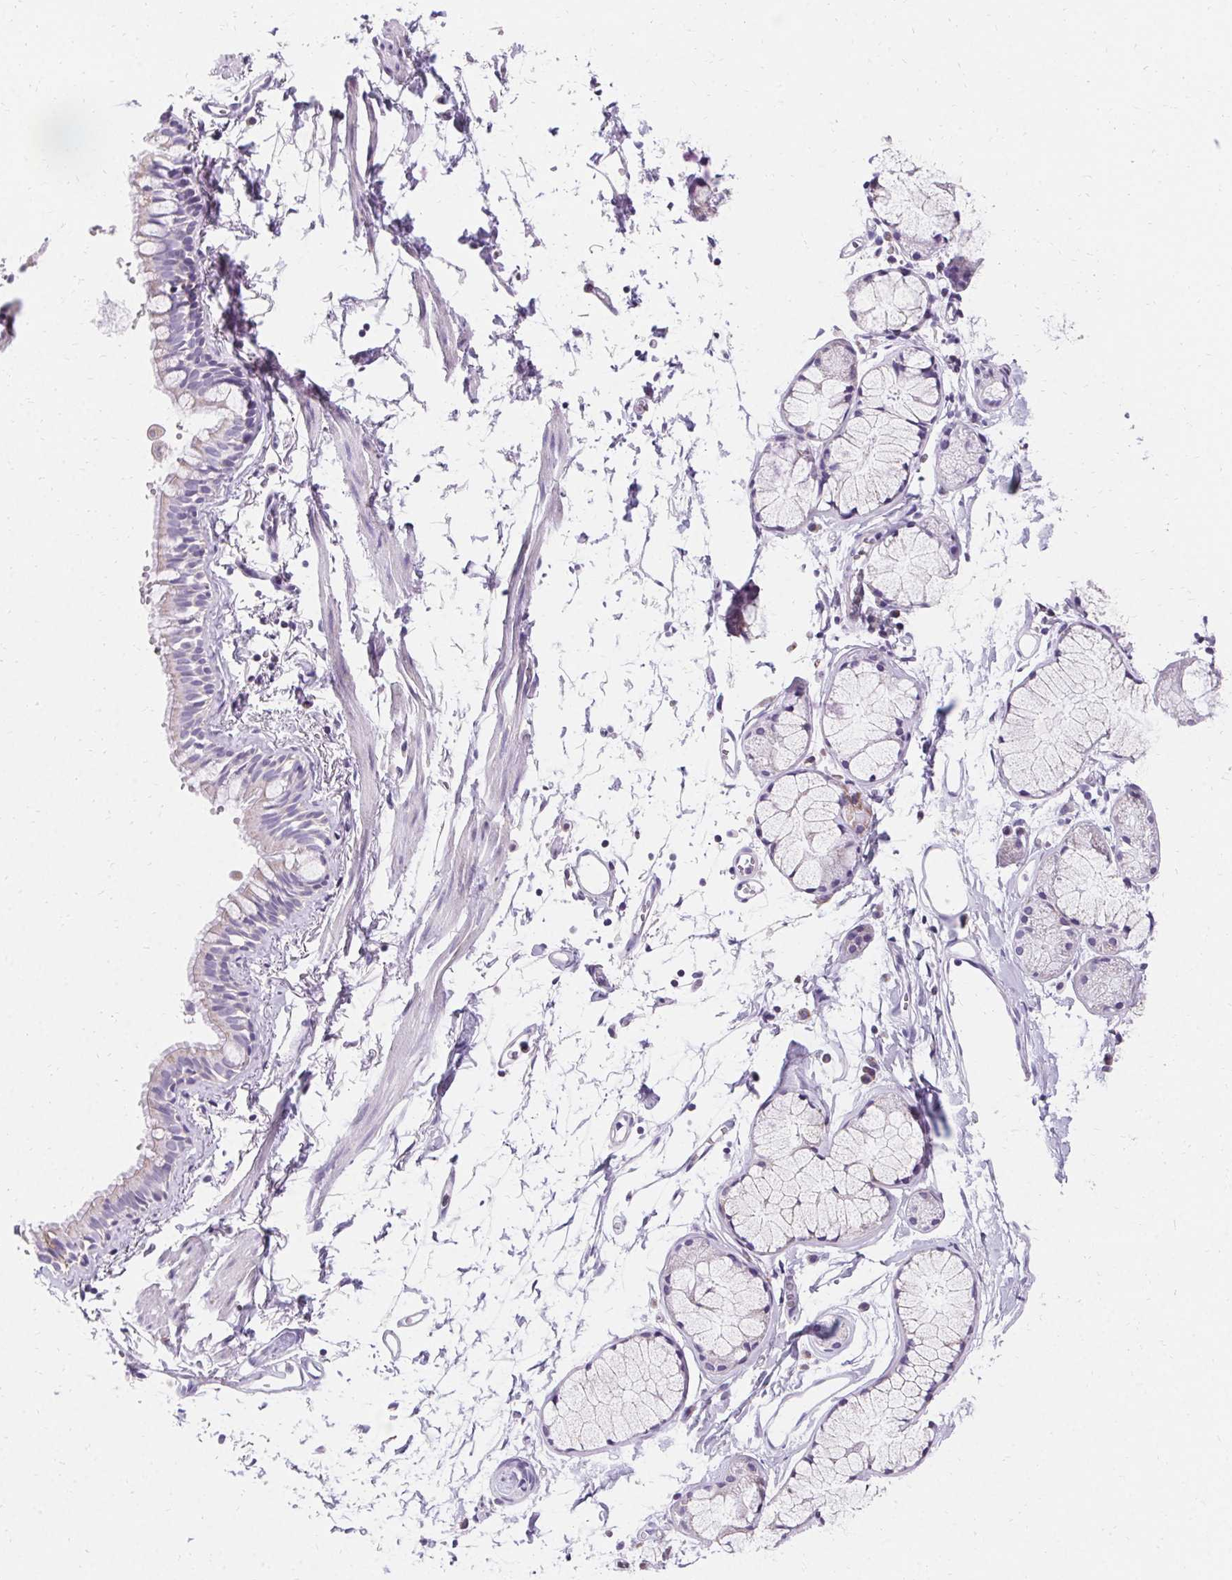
{"staining": {"intensity": "weak", "quantity": "25%-75%", "location": "cytoplasmic/membranous"}, "tissue": "bronchus", "cell_type": "Respiratory epithelial cells", "image_type": "normal", "snomed": [{"axis": "morphology", "description": "Normal tissue, NOS"}, {"axis": "topography", "description": "Cartilage tissue"}, {"axis": "topography", "description": "Bronchus"}], "caption": "Immunohistochemistry micrograph of benign bronchus stained for a protein (brown), which demonstrates low levels of weak cytoplasmic/membranous staining in about 25%-75% of respiratory epithelial cells.", "gene": "ASGR2", "patient": {"sex": "female", "age": 59}}